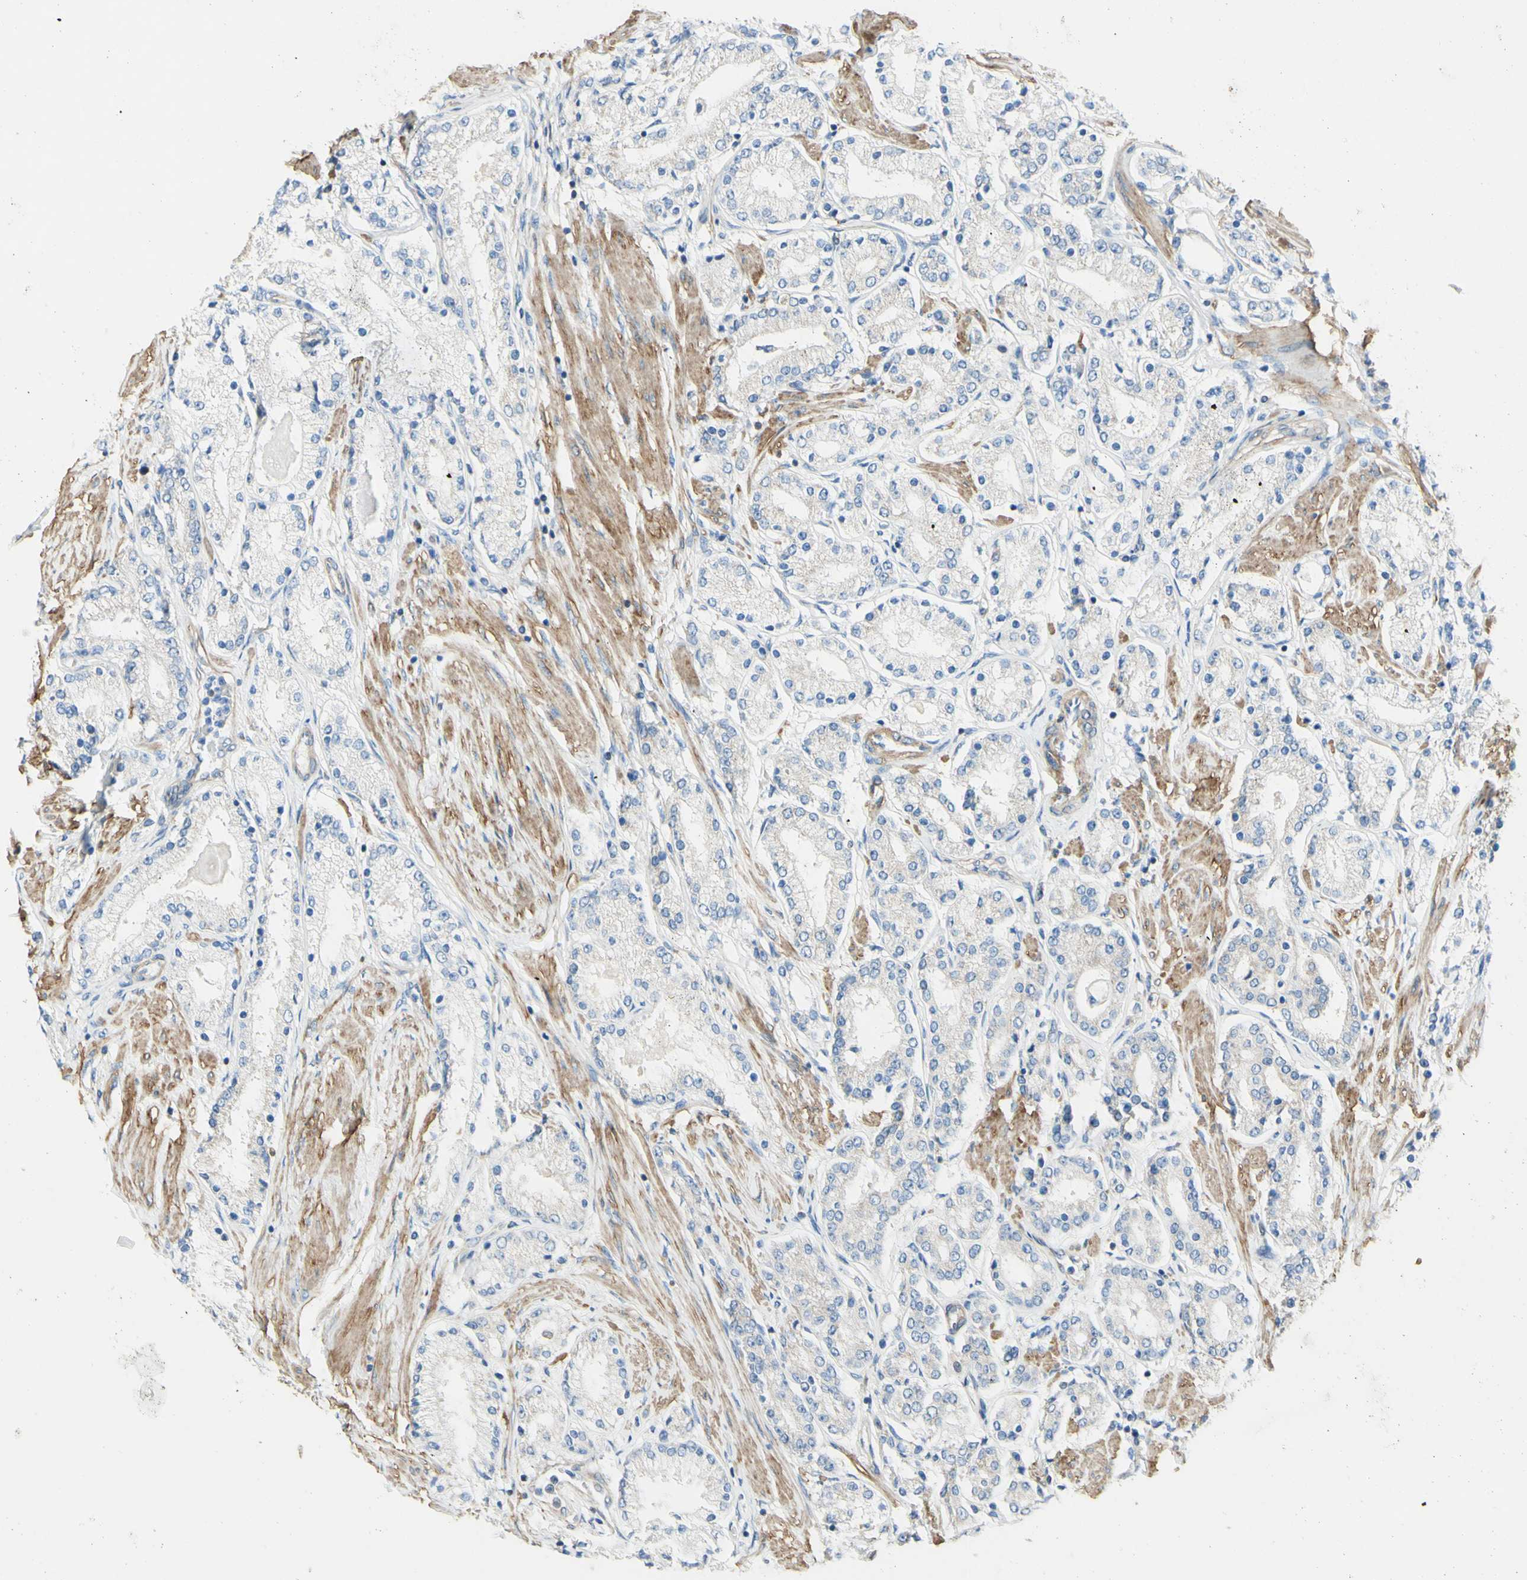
{"staining": {"intensity": "negative", "quantity": "none", "location": "none"}, "tissue": "prostate cancer", "cell_type": "Tumor cells", "image_type": "cancer", "snomed": [{"axis": "morphology", "description": "Adenocarcinoma, Low grade"}, {"axis": "topography", "description": "Prostate"}], "caption": "An immunohistochemistry image of prostate cancer is shown. There is no staining in tumor cells of prostate cancer.", "gene": "RETREG2", "patient": {"sex": "male", "age": 63}}